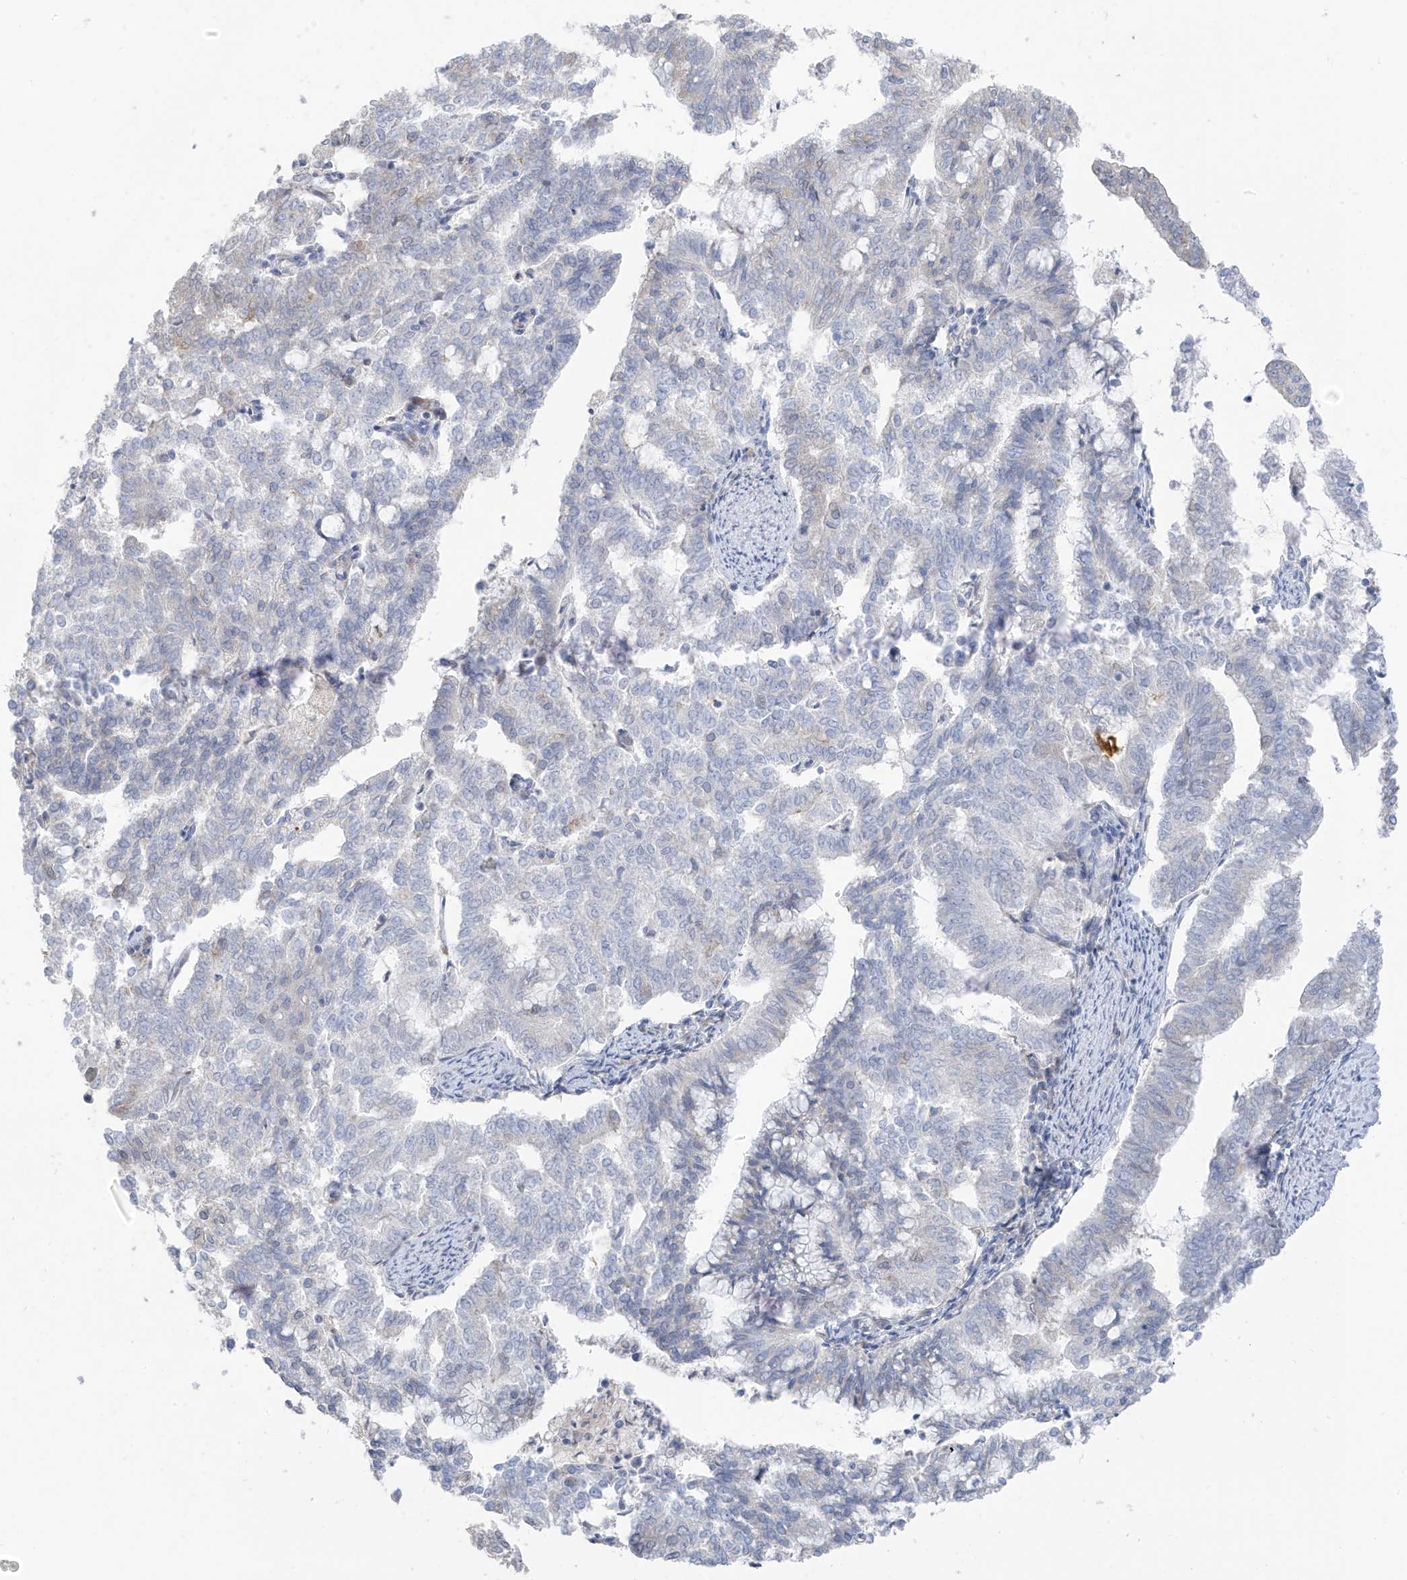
{"staining": {"intensity": "negative", "quantity": "none", "location": "none"}, "tissue": "endometrial cancer", "cell_type": "Tumor cells", "image_type": "cancer", "snomed": [{"axis": "morphology", "description": "Adenocarcinoma, NOS"}, {"axis": "topography", "description": "Endometrium"}], "caption": "Tumor cells are negative for brown protein staining in adenocarcinoma (endometrial).", "gene": "NALCN", "patient": {"sex": "female", "age": 79}}